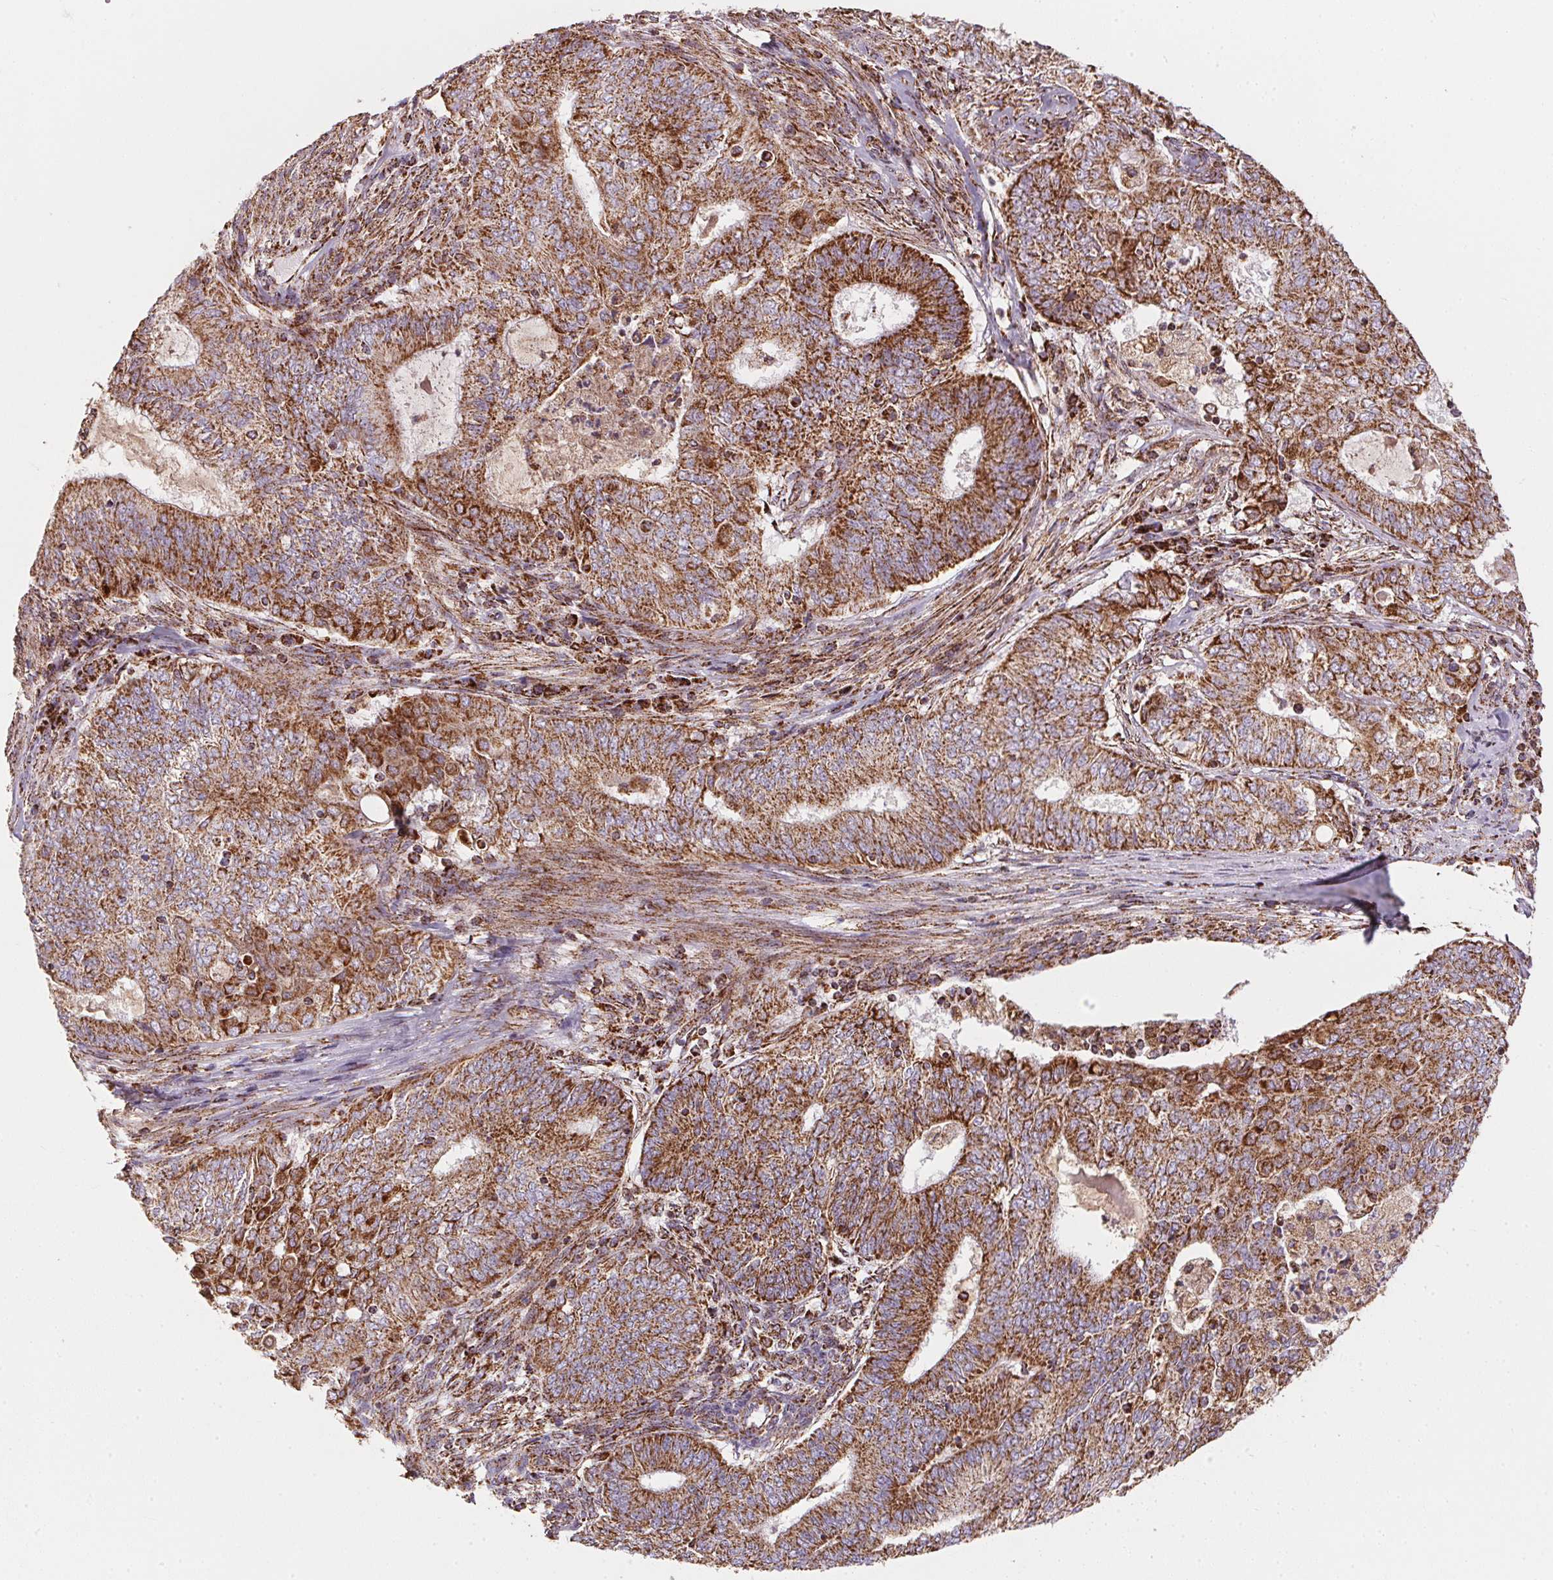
{"staining": {"intensity": "strong", "quantity": ">75%", "location": "cytoplasmic/membranous"}, "tissue": "endometrial cancer", "cell_type": "Tumor cells", "image_type": "cancer", "snomed": [{"axis": "morphology", "description": "Adenocarcinoma, NOS"}, {"axis": "topography", "description": "Endometrium"}], "caption": "Endometrial adenocarcinoma stained with immunohistochemistry exhibits strong cytoplasmic/membranous positivity in approximately >75% of tumor cells.", "gene": "NDUFS2", "patient": {"sex": "female", "age": 62}}